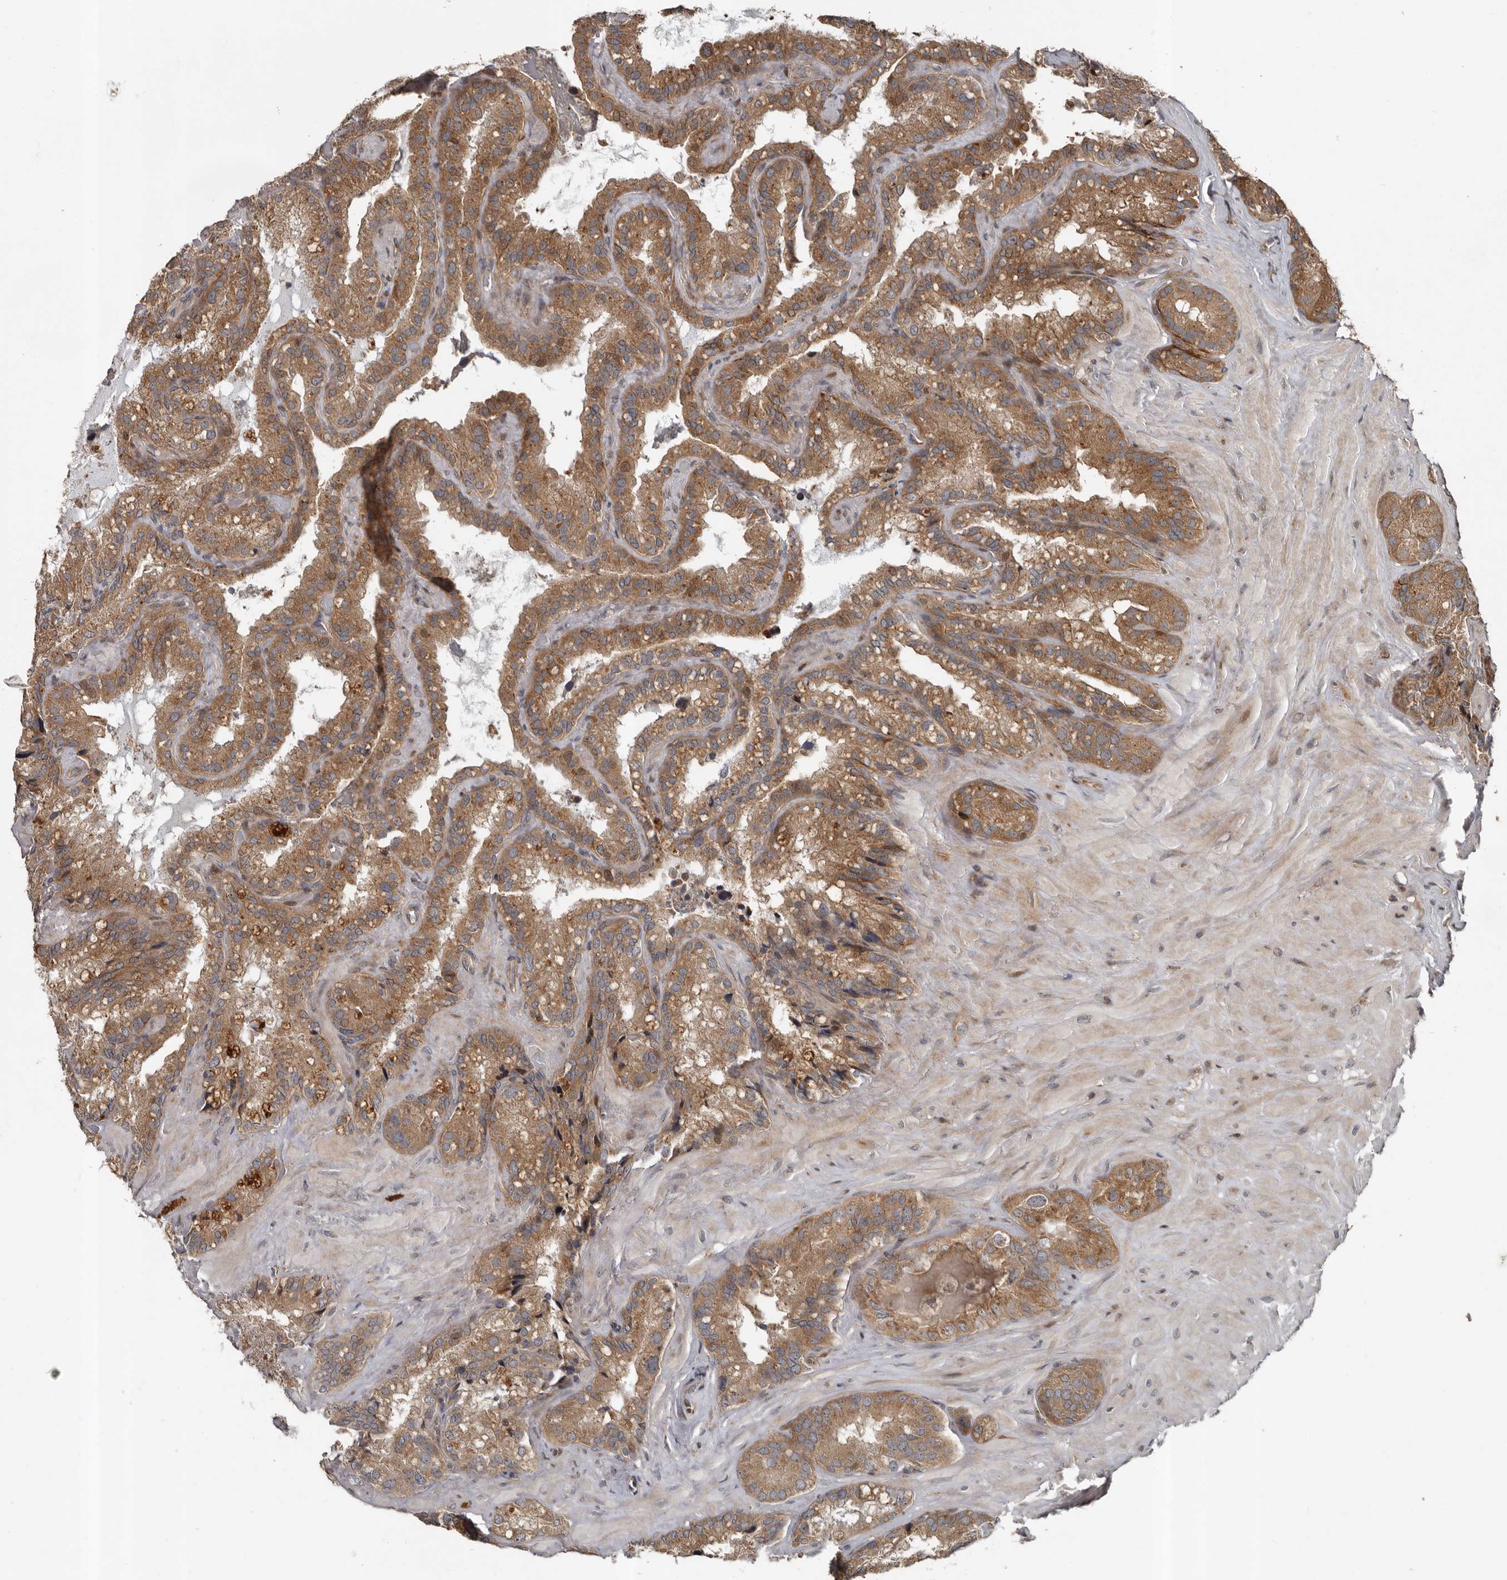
{"staining": {"intensity": "moderate", "quantity": ">75%", "location": "cytoplasmic/membranous"}, "tissue": "seminal vesicle", "cell_type": "Glandular cells", "image_type": "normal", "snomed": [{"axis": "morphology", "description": "Normal tissue, NOS"}, {"axis": "topography", "description": "Prostate"}, {"axis": "topography", "description": "Seminal veicle"}], "caption": "A brown stain shows moderate cytoplasmic/membranous positivity of a protein in glandular cells of benign seminal vesicle. Immunohistochemistry (ihc) stains the protein in brown and the nuclei are stained blue.", "gene": "CCDC190", "patient": {"sex": "male", "age": 68}}